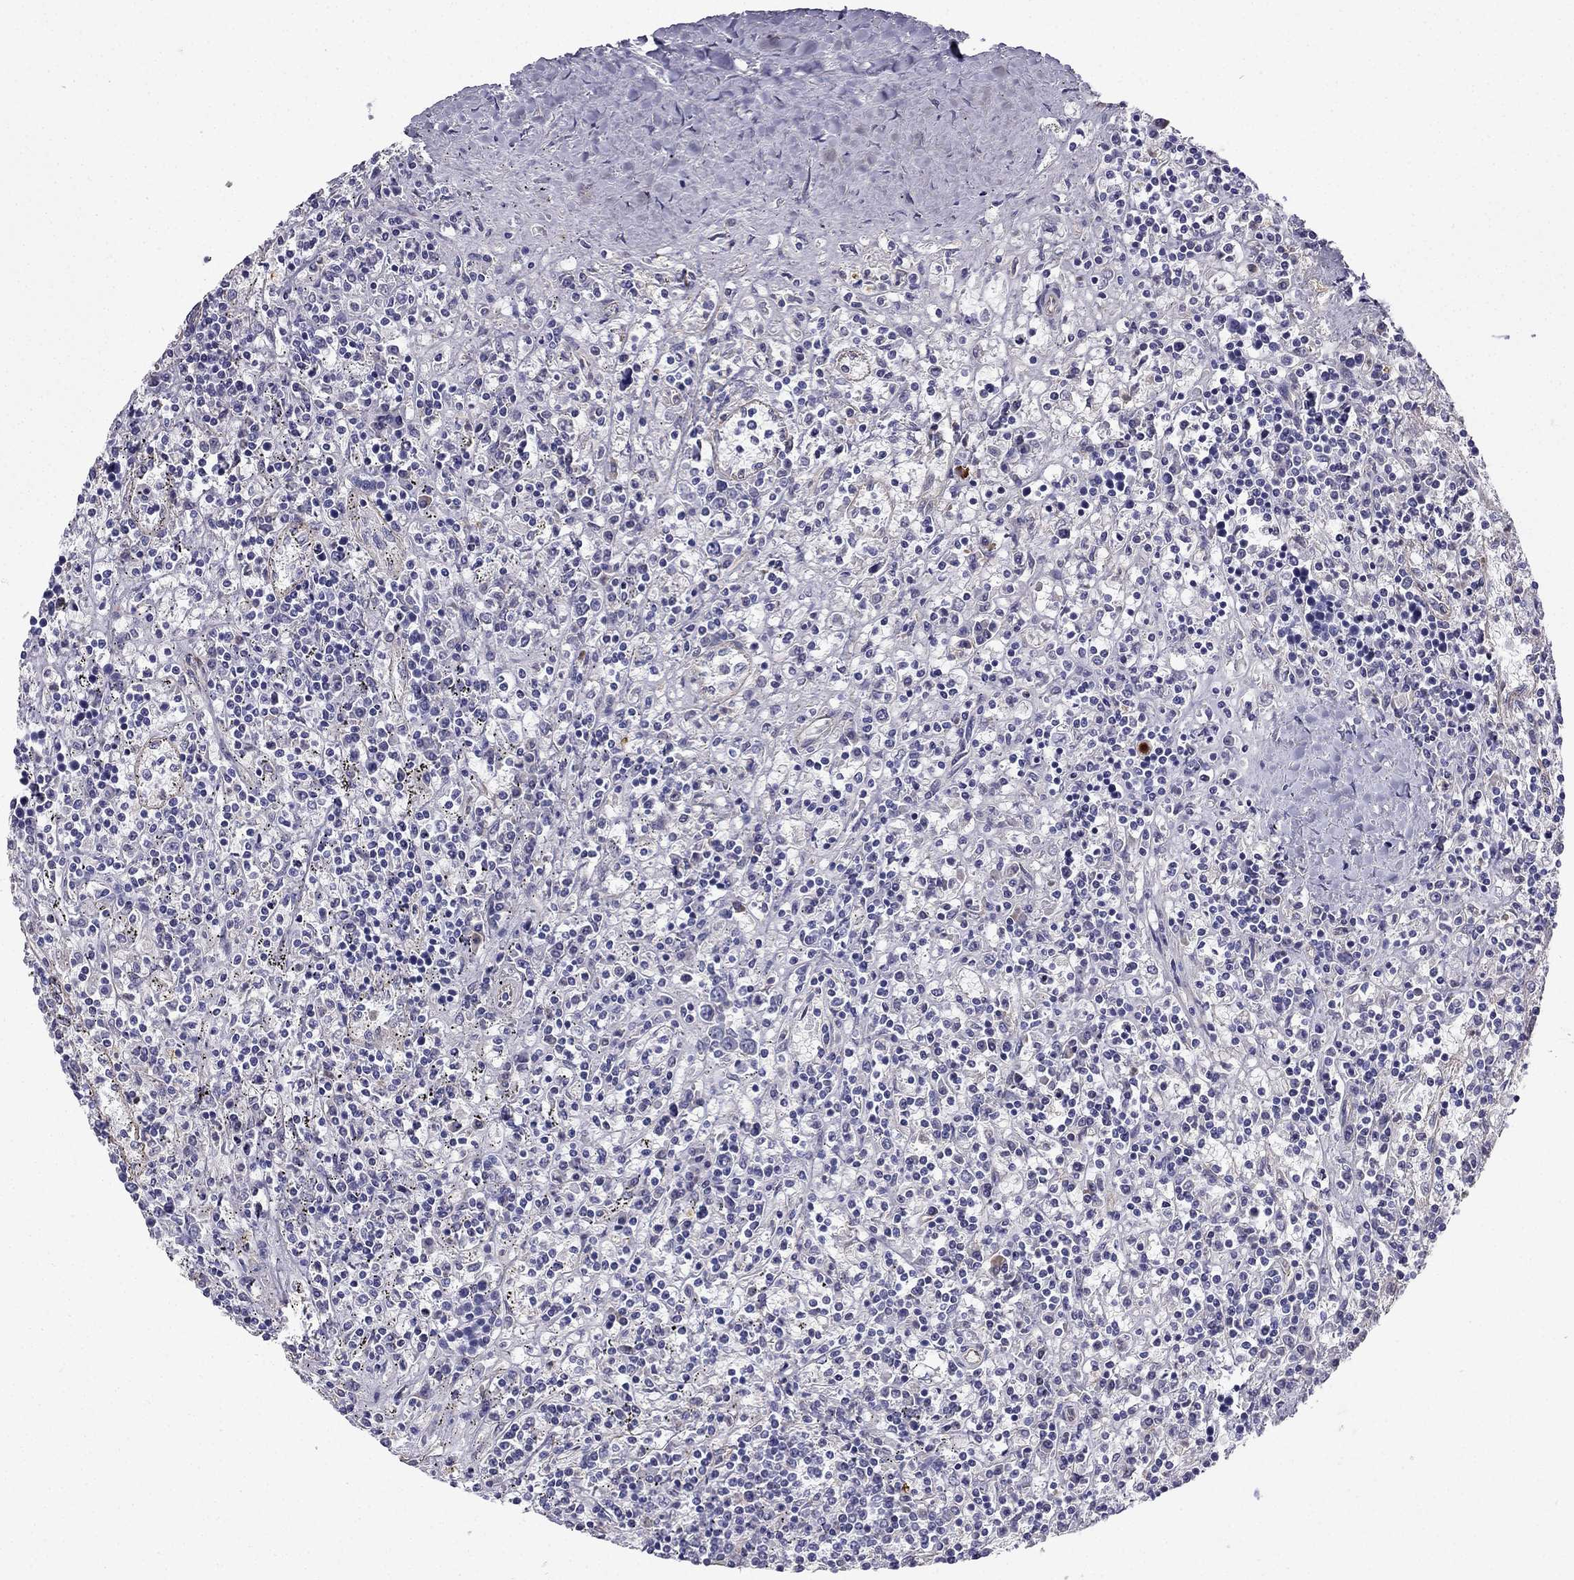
{"staining": {"intensity": "negative", "quantity": "none", "location": "none"}, "tissue": "lymphoma", "cell_type": "Tumor cells", "image_type": "cancer", "snomed": [{"axis": "morphology", "description": "Malignant lymphoma, non-Hodgkin's type, Low grade"}, {"axis": "topography", "description": "Spleen"}], "caption": "Immunohistochemical staining of malignant lymphoma, non-Hodgkin's type (low-grade) displays no significant expression in tumor cells.", "gene": "ENOX1", "patient": {"sex": "male", "age": 62}}